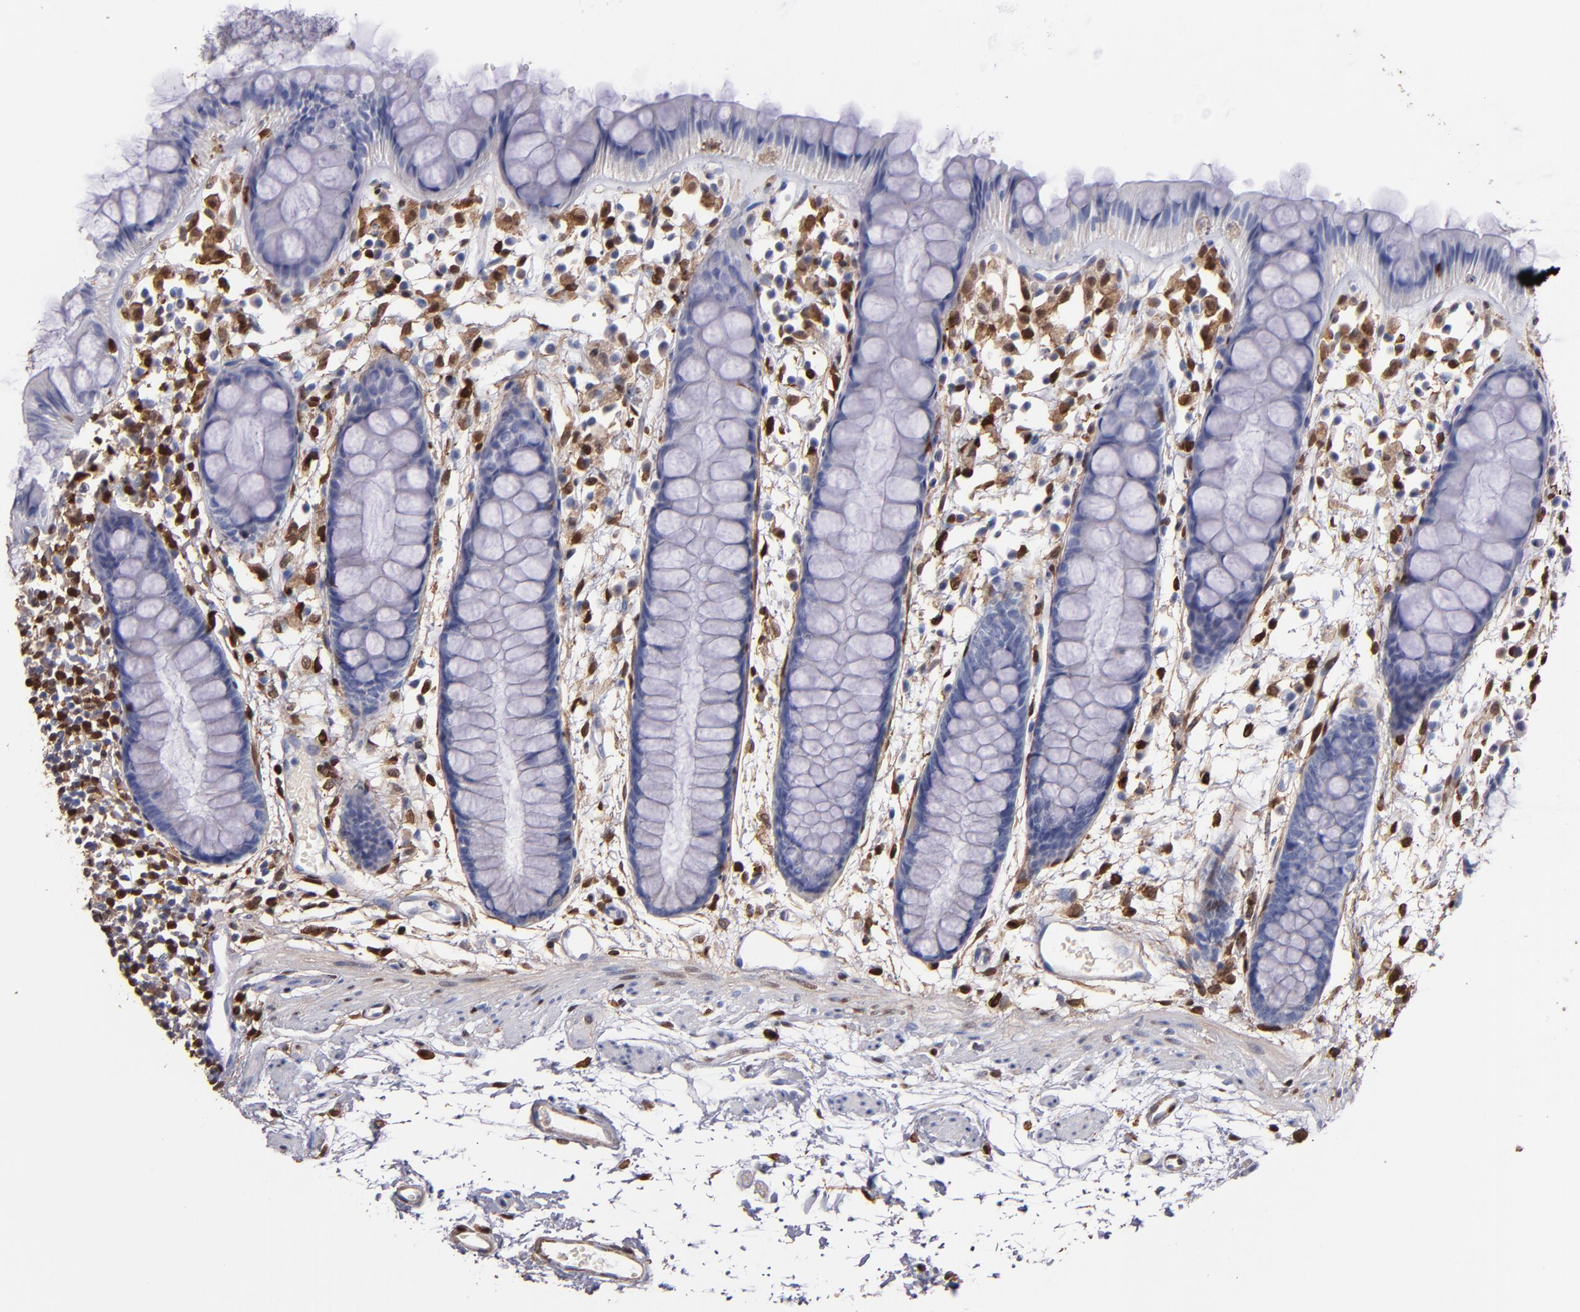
{"staining": {"intensity": "negative", "quantity": "none", "location": "none"}, "tissue": "rectum", "cell_type": "Glandular cells", "image_type": "normal", "snomed": [{"axis": "morphology", "description": "Normal tissue, NOS"}, {"axis": "topography", "description": "Rectum"}], "caption": "DAB immunohistochemical staining of normal rectum reveals no significant expression in glandular cells. Nuclei are stained in blue.", "gene": "S100A4", "patient": {"sex": "female", "age": 66}}